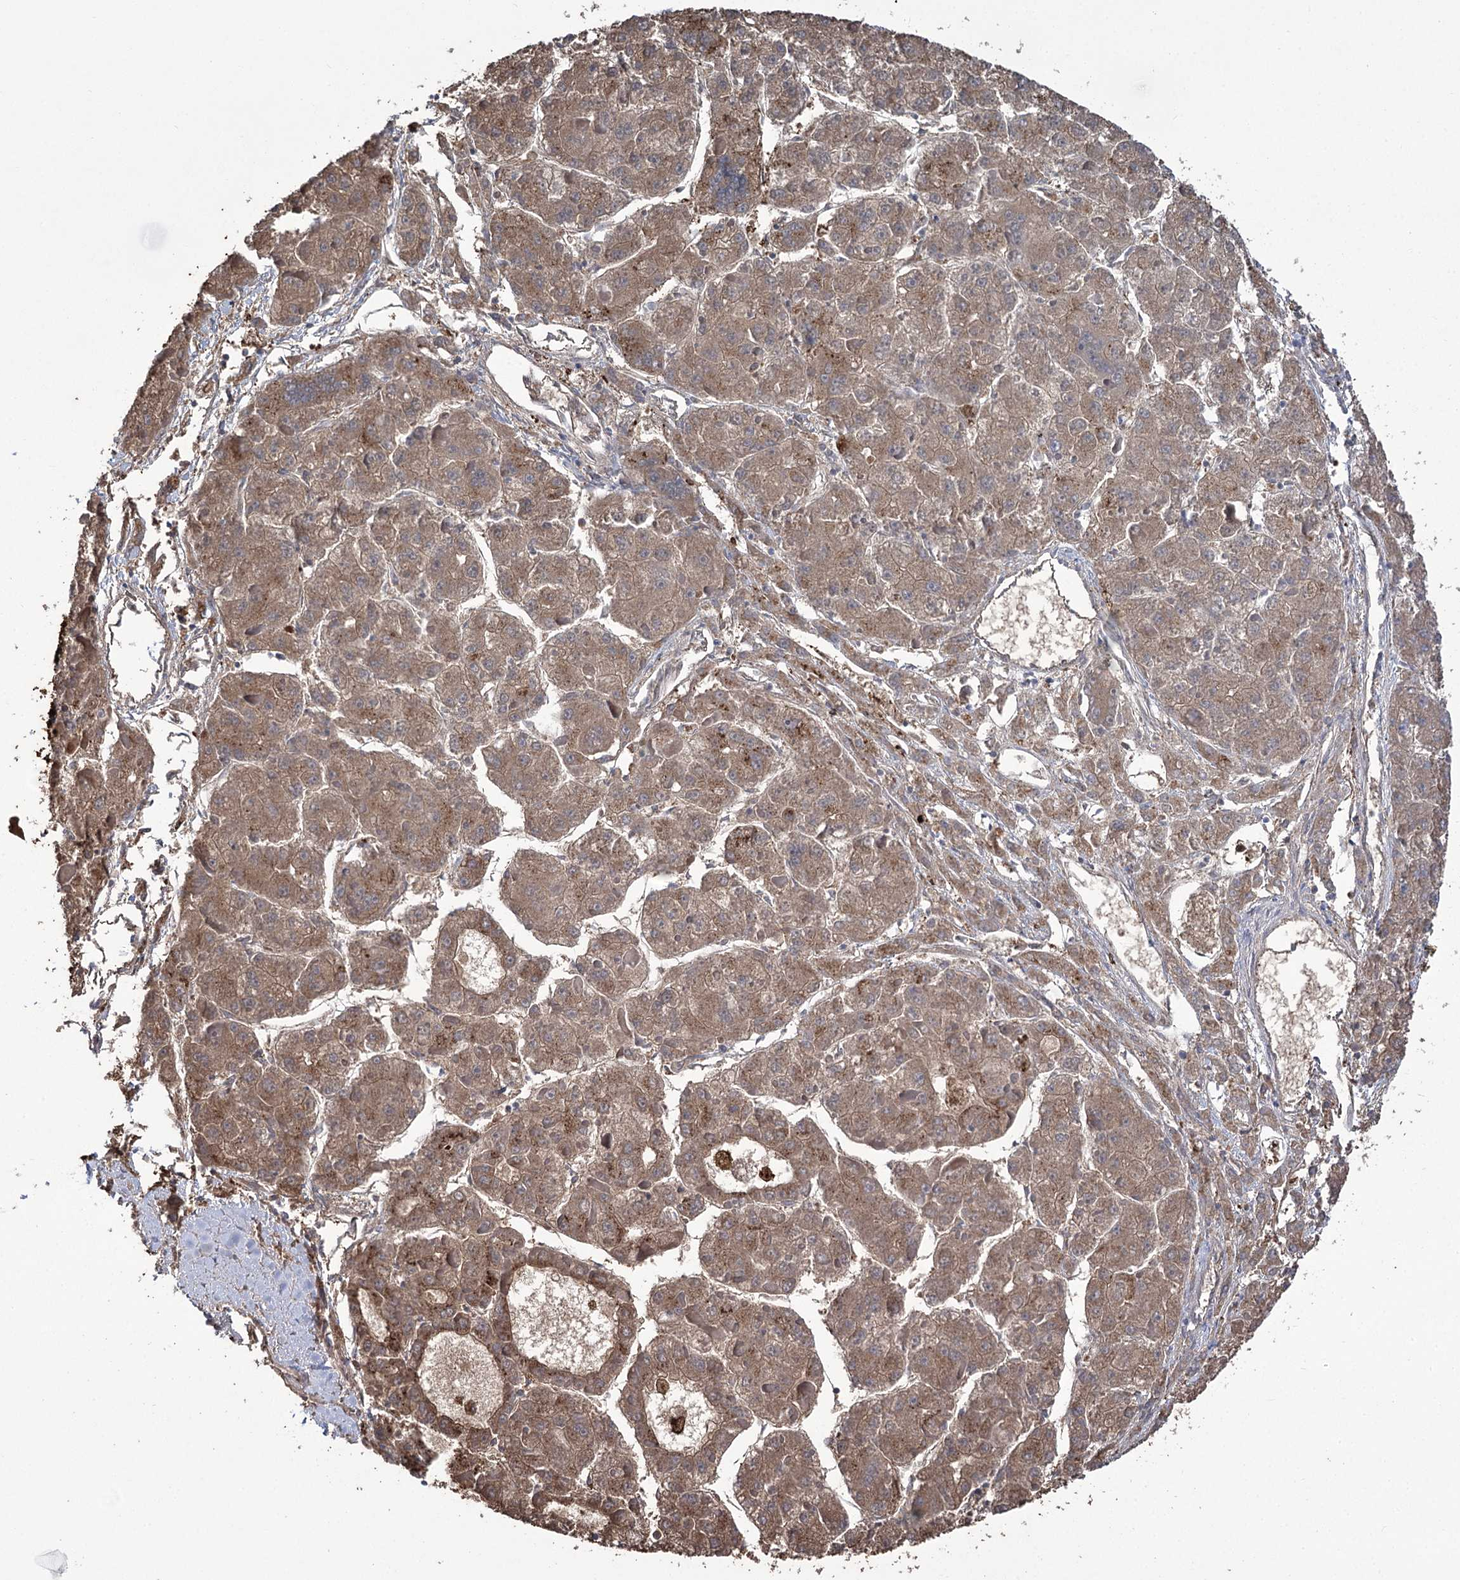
{"staining": {"intensity": "moderate", "quantity": ">75%", "location": "cytoplasmic/membranous"}, "tissue": "liver cancer", "cell_type": "Tumor cells", "image_type": "cancer", "snomed": [{"axis": "morphology", "description": "Carcinoma, Hepatocellular, NOS"}, {"axis": "topography", "description": "Liver"}], "caption": "Human liver hepatocellular carcinoma stained for a protein (brown) reveals moderate cytoplasmic/membranous positive expression in approximately >75% of tumor cells.", "gene": "ZNF622", "patient": {"sex": "female", "age": 73}}